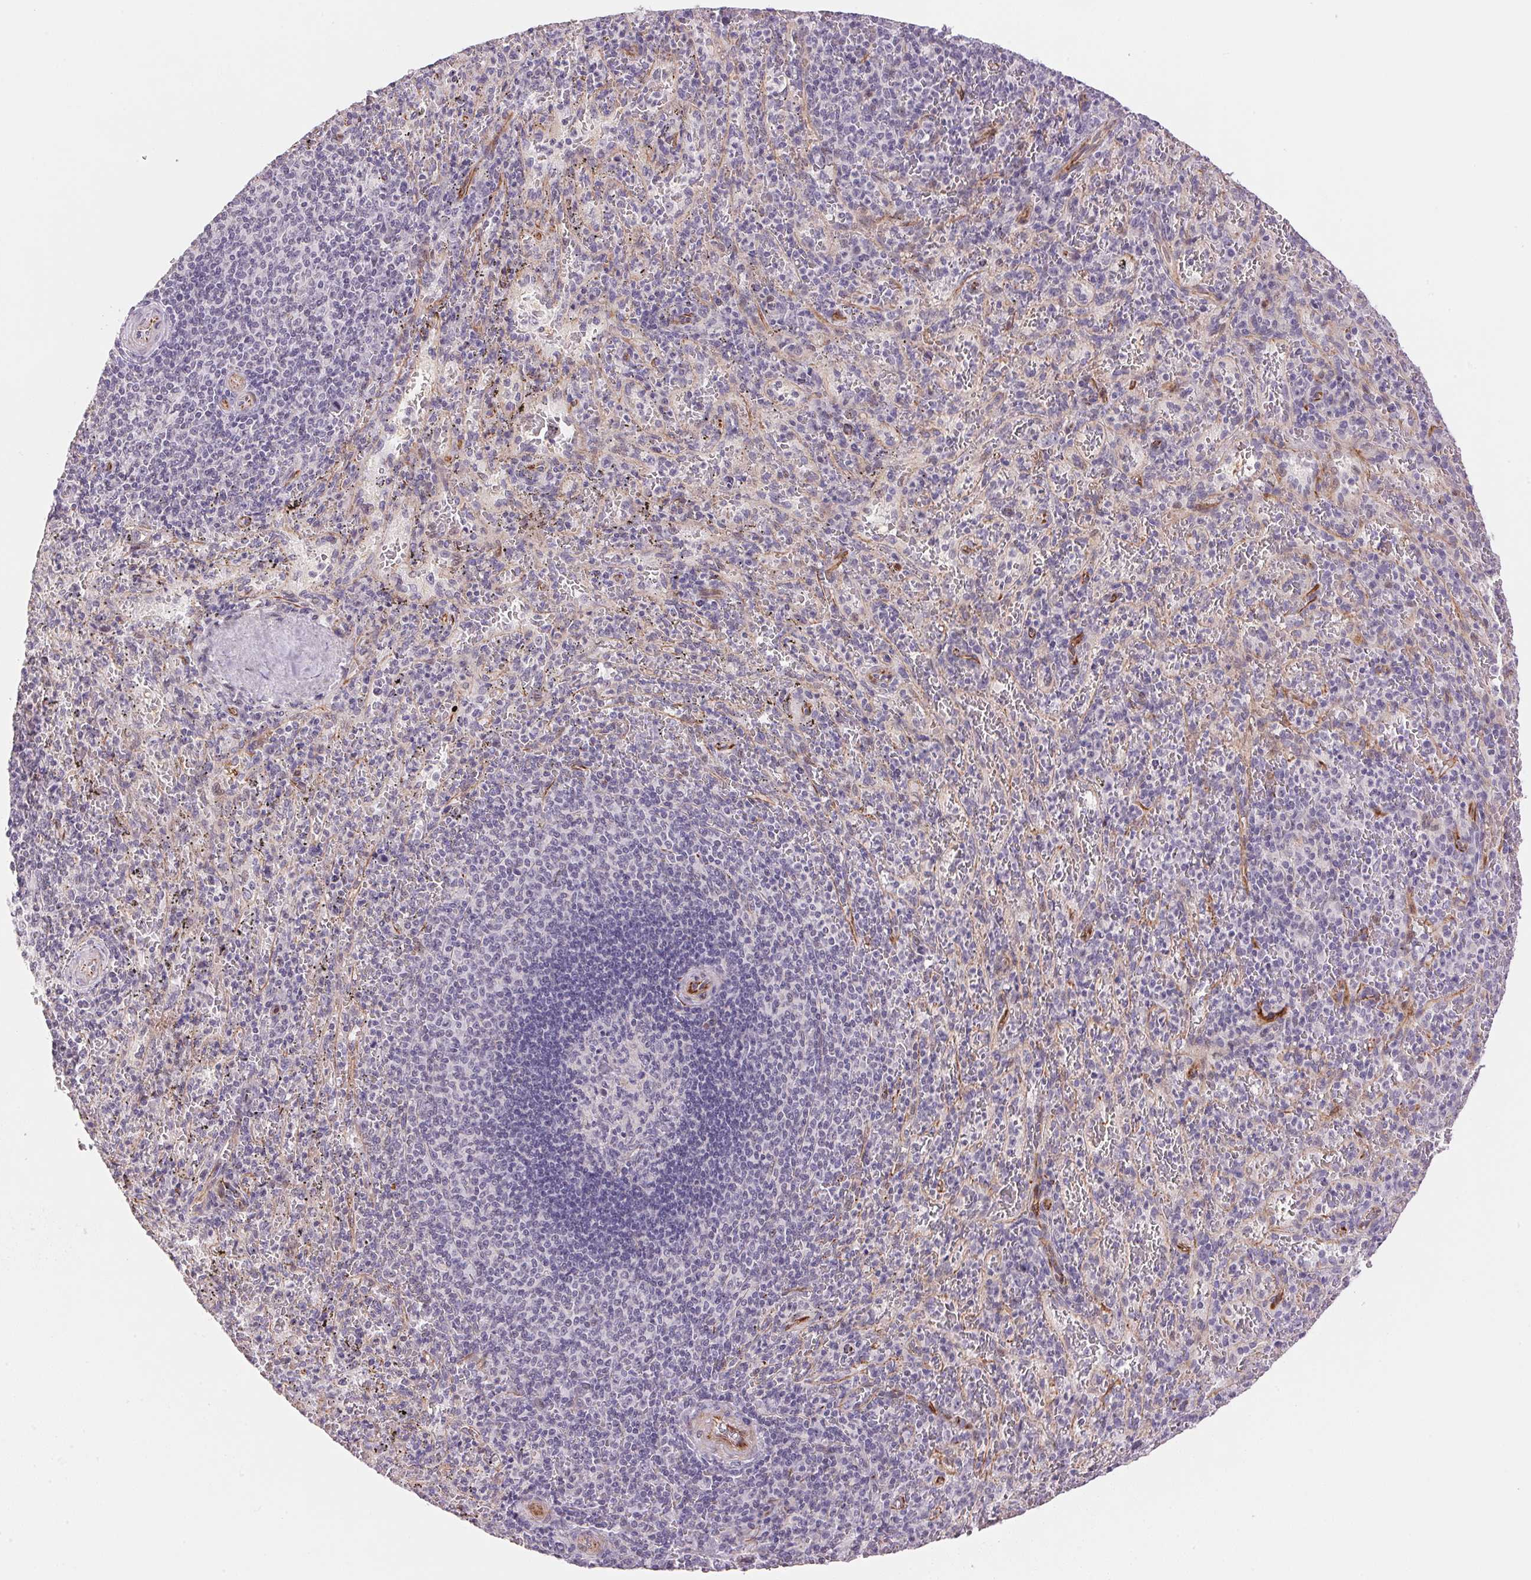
{"staining": {"intensity": "negative", "quantity": "none", "location": "none"}, "tissue": "spleen", "cell_type": "Cells in red pulp", "image_type": "normal", "snomed": [{"axis": "morphology", "description": "Normal tissue, NOS"}, {"axis": "topography", "description": "Spleen"}], "caption": "An IHC photomicrograph of benign spleen is shown. There is no staining in cells in red pulp of spleen.", "gene": "GYG2", "patient": {"sex": "male", "age": 57}}